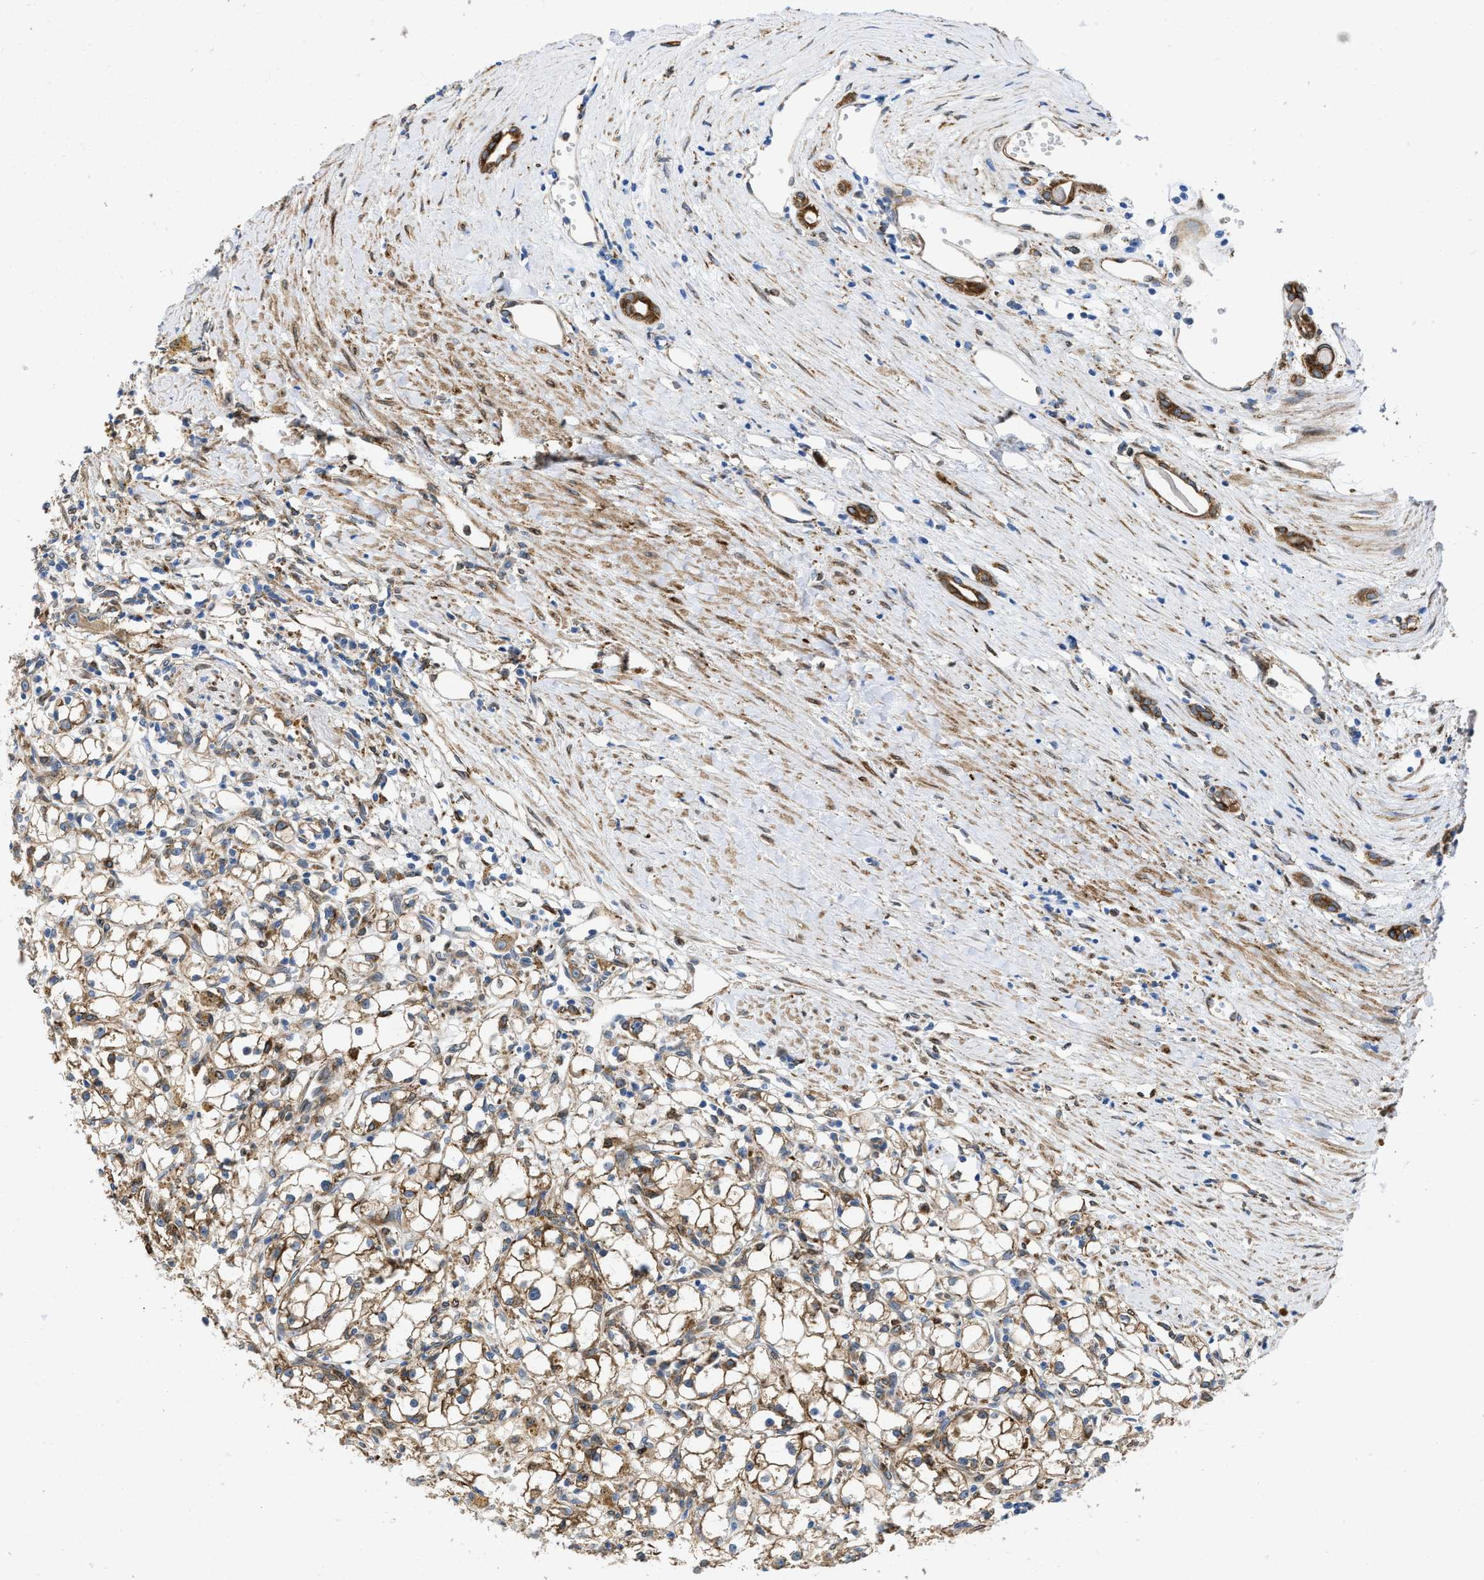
{"staining": {"intensity": "moderate", "quantity": ">75%", "location": "cytoplasmic/membranous"}, "tissue": "renal cancer", "cell_type": "Tumor cells", "image_type": "cancer", "snomed": [{"axis": "morphology", "description": "Adenocarcinoma, NOS"}, {"axis": "topography", "description": "Kidney"}], "caption": "A photomicrograph of adenocarcinoma (renal) stained for a protein shows moderate cytoplasmic/membranous brown staining in tumor cells.", "gene": "ERLIN2", "patient": {"sex": "male", "age": 56}}